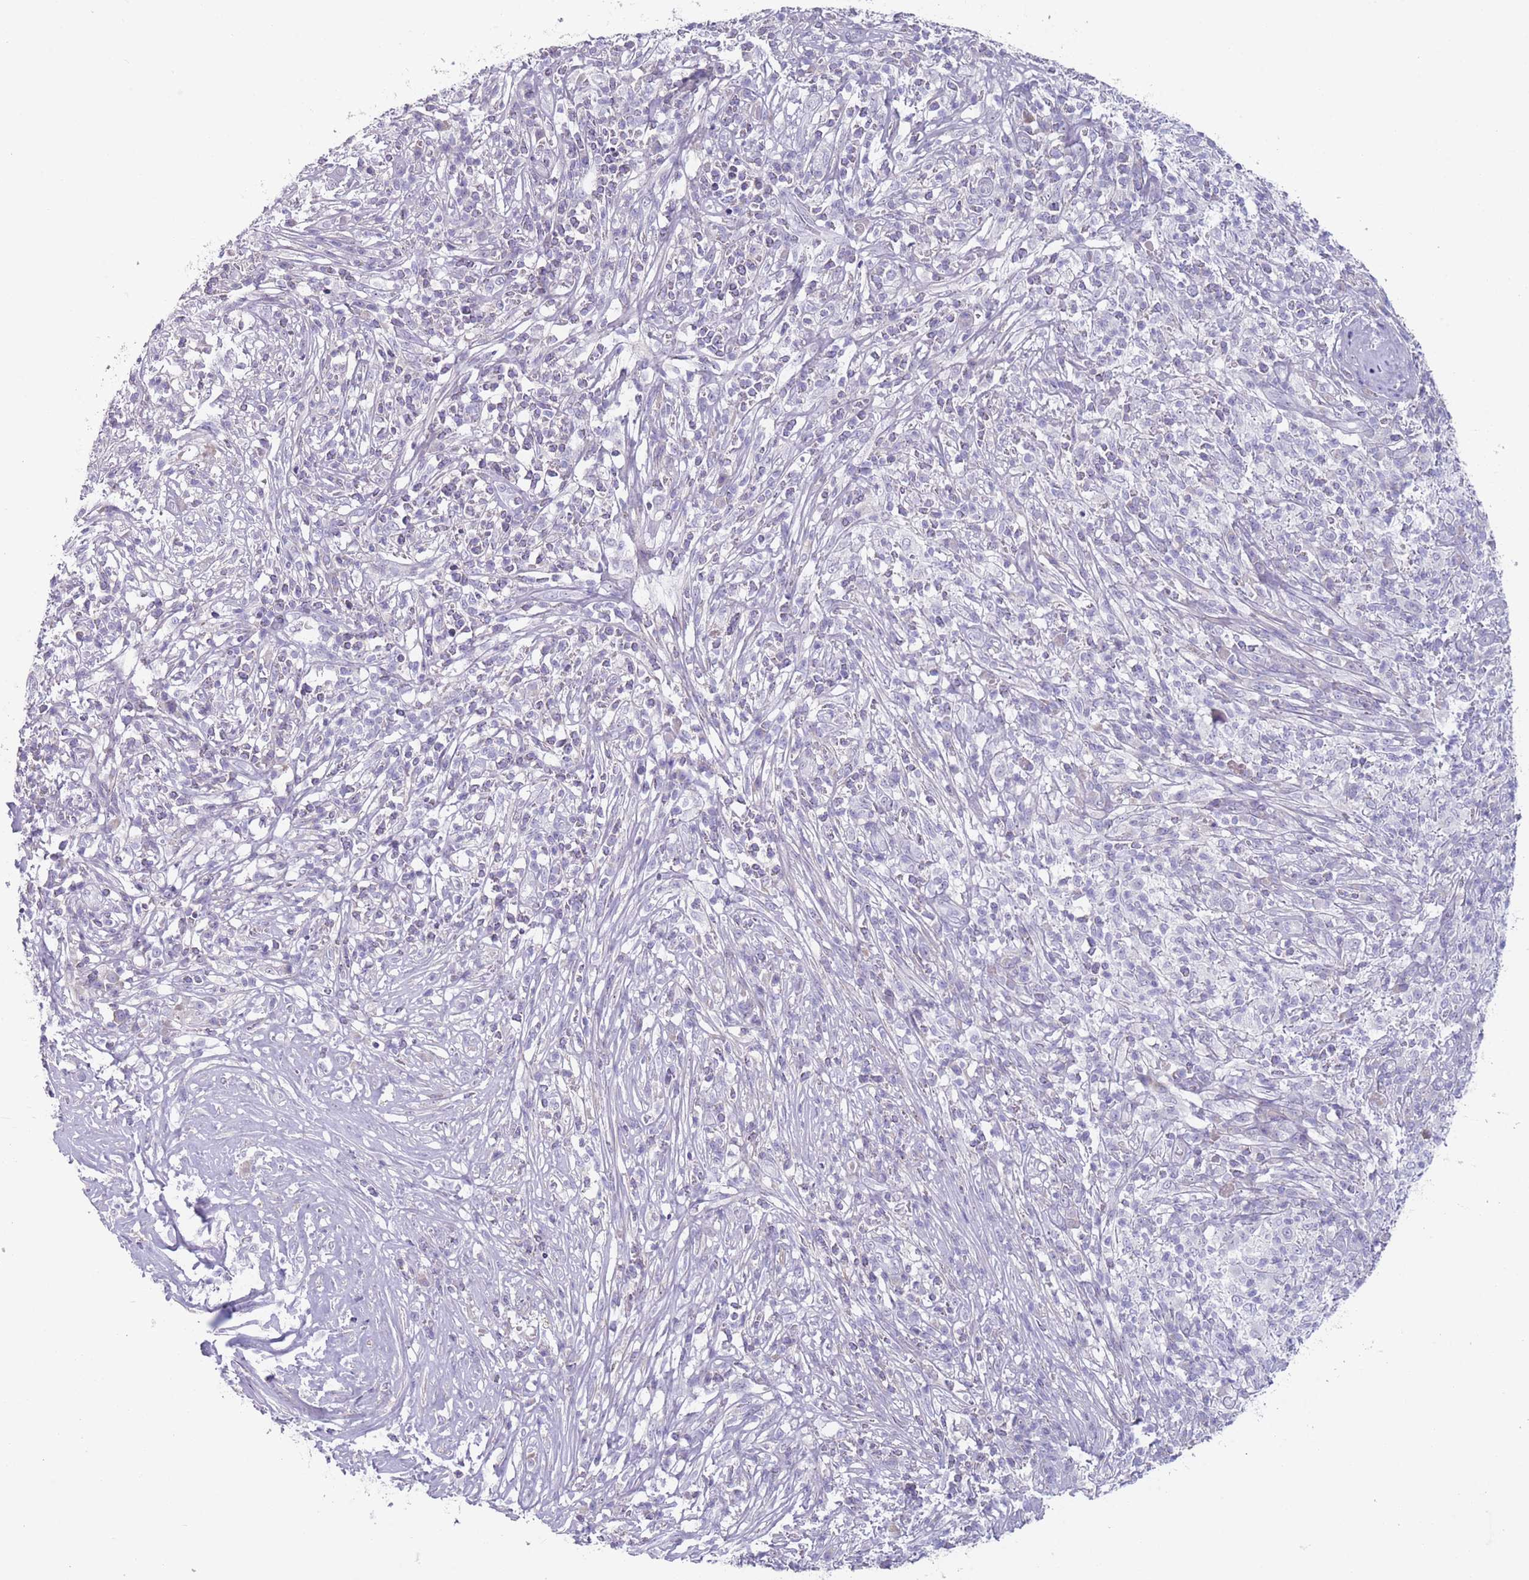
{"staining": {"intensity": "negative", "quantity": "none", "location": "none"}, "tissue": "melanoma", "cell_type": "Tumor cells", "image_type": "cancer", "snomed": [{"axis": "morphology", "description": "Malignant melanoma, NOS"}, {"axis": "topography", "description": "Skin"}], "caption": "Melanoma was stained to show a protein in brown. There is no significant positivity in tumor cells.", "gene": "PAIP2B", "patient": {"sex": "male", "age": 66}}